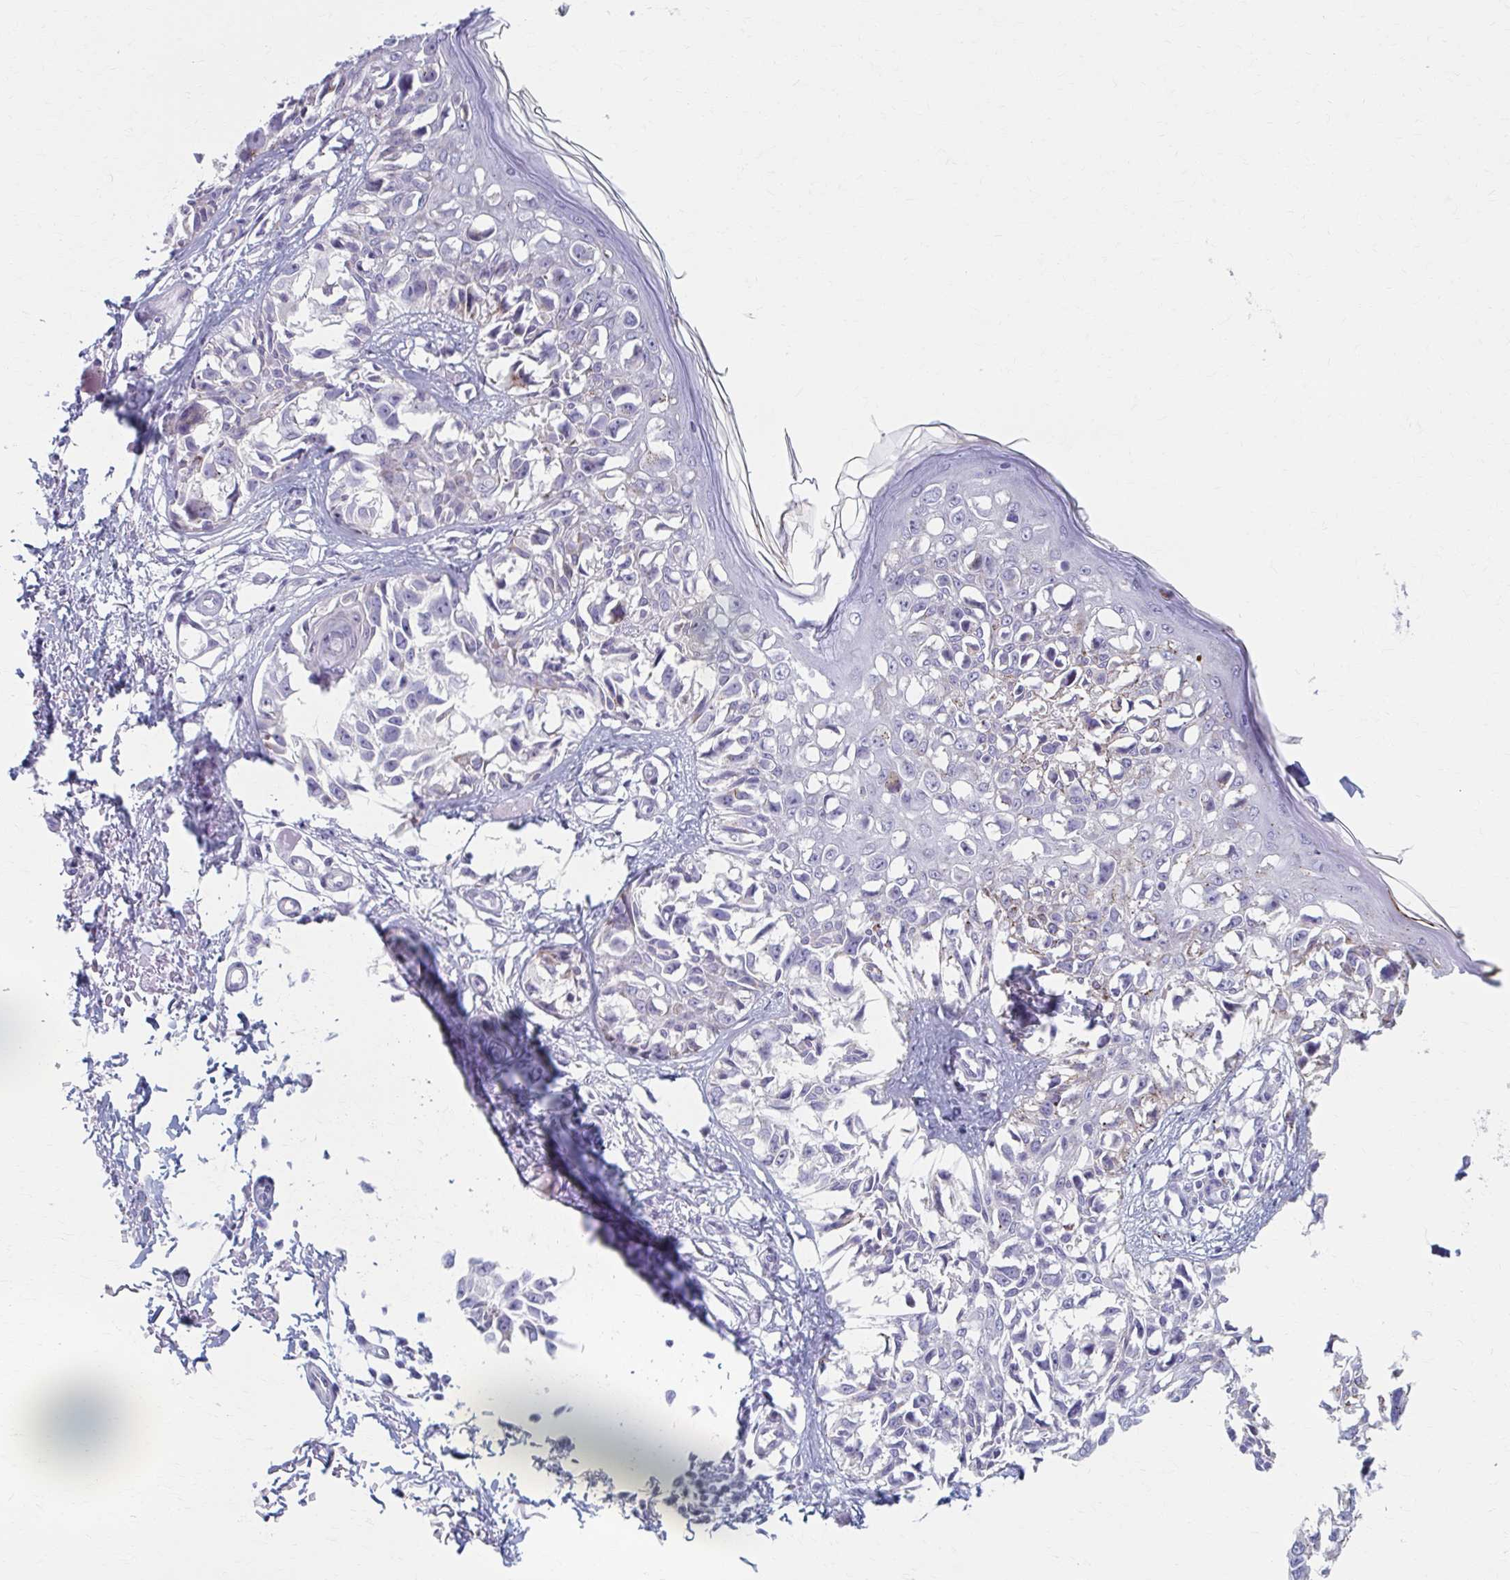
{"staining": {"intensity": "negative", "quantity": "none", "location": "none"}, "tissue": "melanoma", "cell_type": "Tumor cells", "image_type": "cancer", "snomed": [{"axis": "morphology", "description": "Malignant melanoma, NOS"}, {"axis": "topography", "description": "Skin"}], "caption": "There is no significant expression in tumor cells of malignant melanoma.", "gene": "OLFM2", "patient": {"sex": "male", "age": 73}}